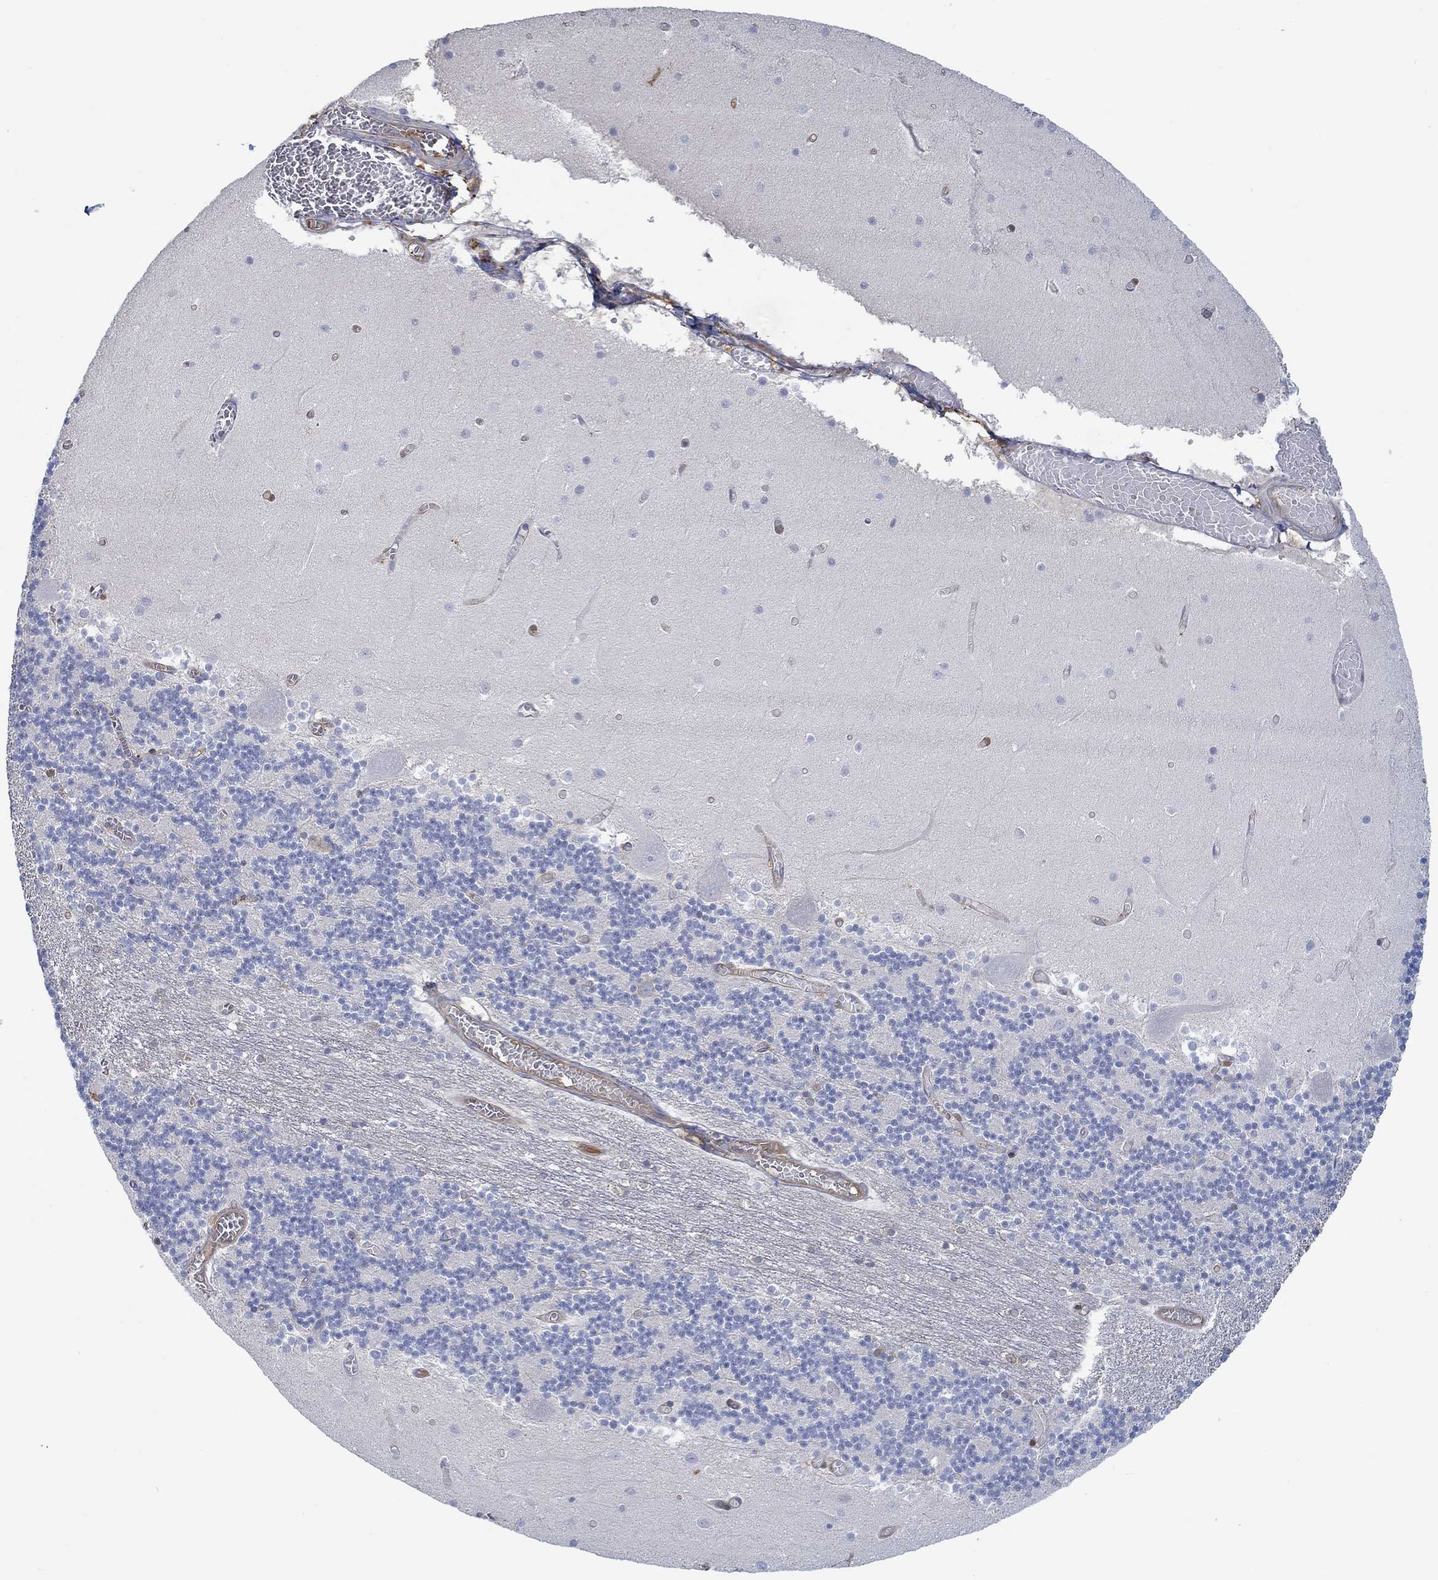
{"staining": {"intensity": "moderate", "quantity": "25%-75%", "location": "cytoplasmic/membranous"}, "tissue": "cerebellum", "cell_type": "Cells in granular layer", "image_type": "normal", "snomed": [{"axis": "morphology", "description": "Normal tissue, NOS"}, {"axis": "topography", "description": "Cerebellum"}], "caption": "Benign cerebellum displays moderate cytoplasmic/membranous staining in approximately 25%-75% of cells in granular layer (DAB IHC with brightfield microscopy, high magnification)..", "gene": "SPAG9", "patient": {"sex": "female", "age": 28}}